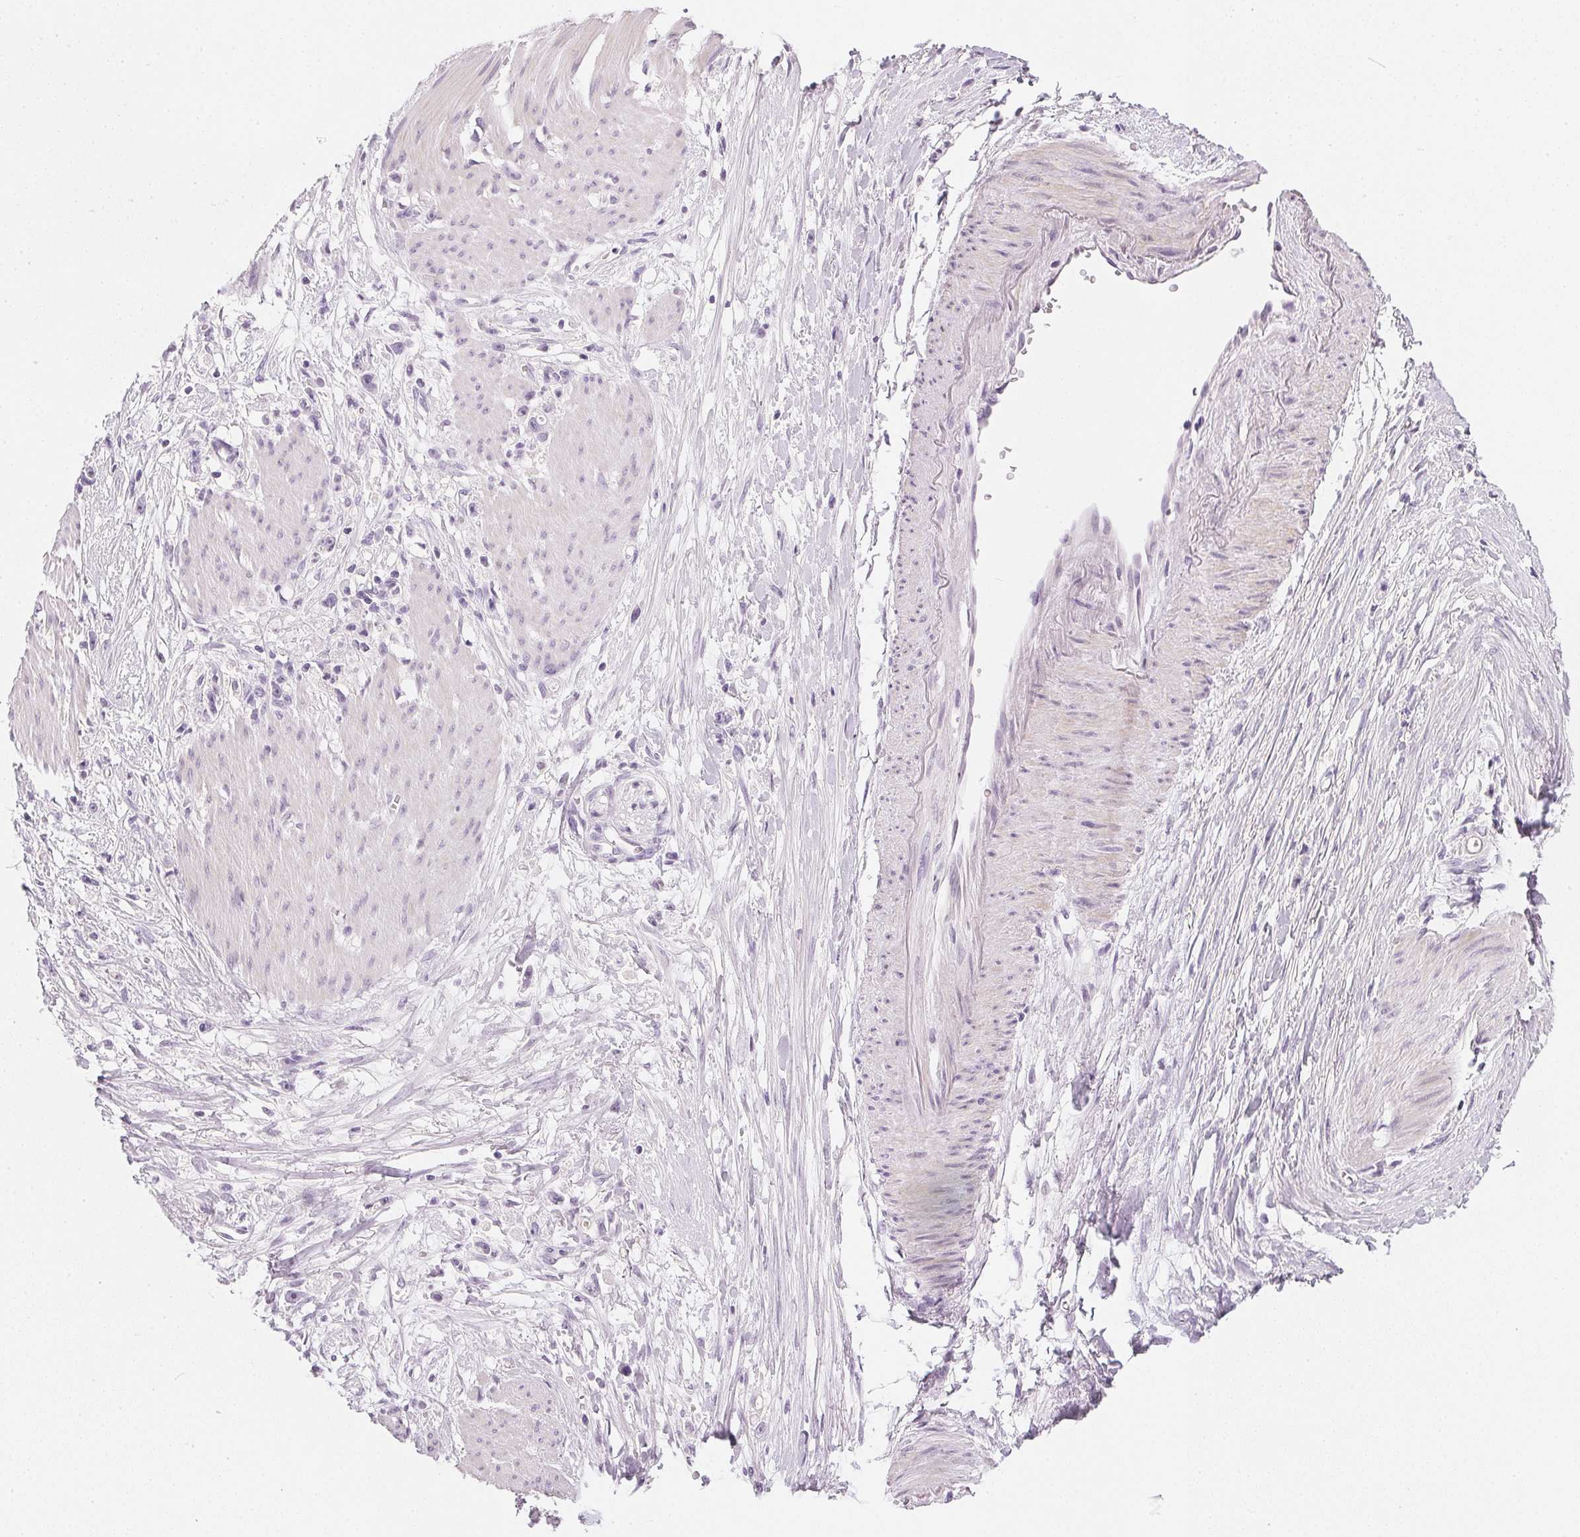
{"staining": {"intensity": "negative", "quantity": "none", "location": "none"}, "tissue": "stomach cancer", "cell_type": "Tumor cells", "image_type": "cancer", "snomed": [{"axis": "morphology", "description": "Adenocarcinoma, NOS"}, {"axis": "topography", "description": "Stomach"}], "caption": "Immunohistochemical staining of human stomach adenocarcinoma demonstrates no significant positivity in tumor cells. (Brightfield microscopy of DAB (3,3'-diaminobenzidine) immunohistochemistry (IHC) at high magnification).", "gene": "CHST4", "patient": {"sex": "female", "age": 59}}